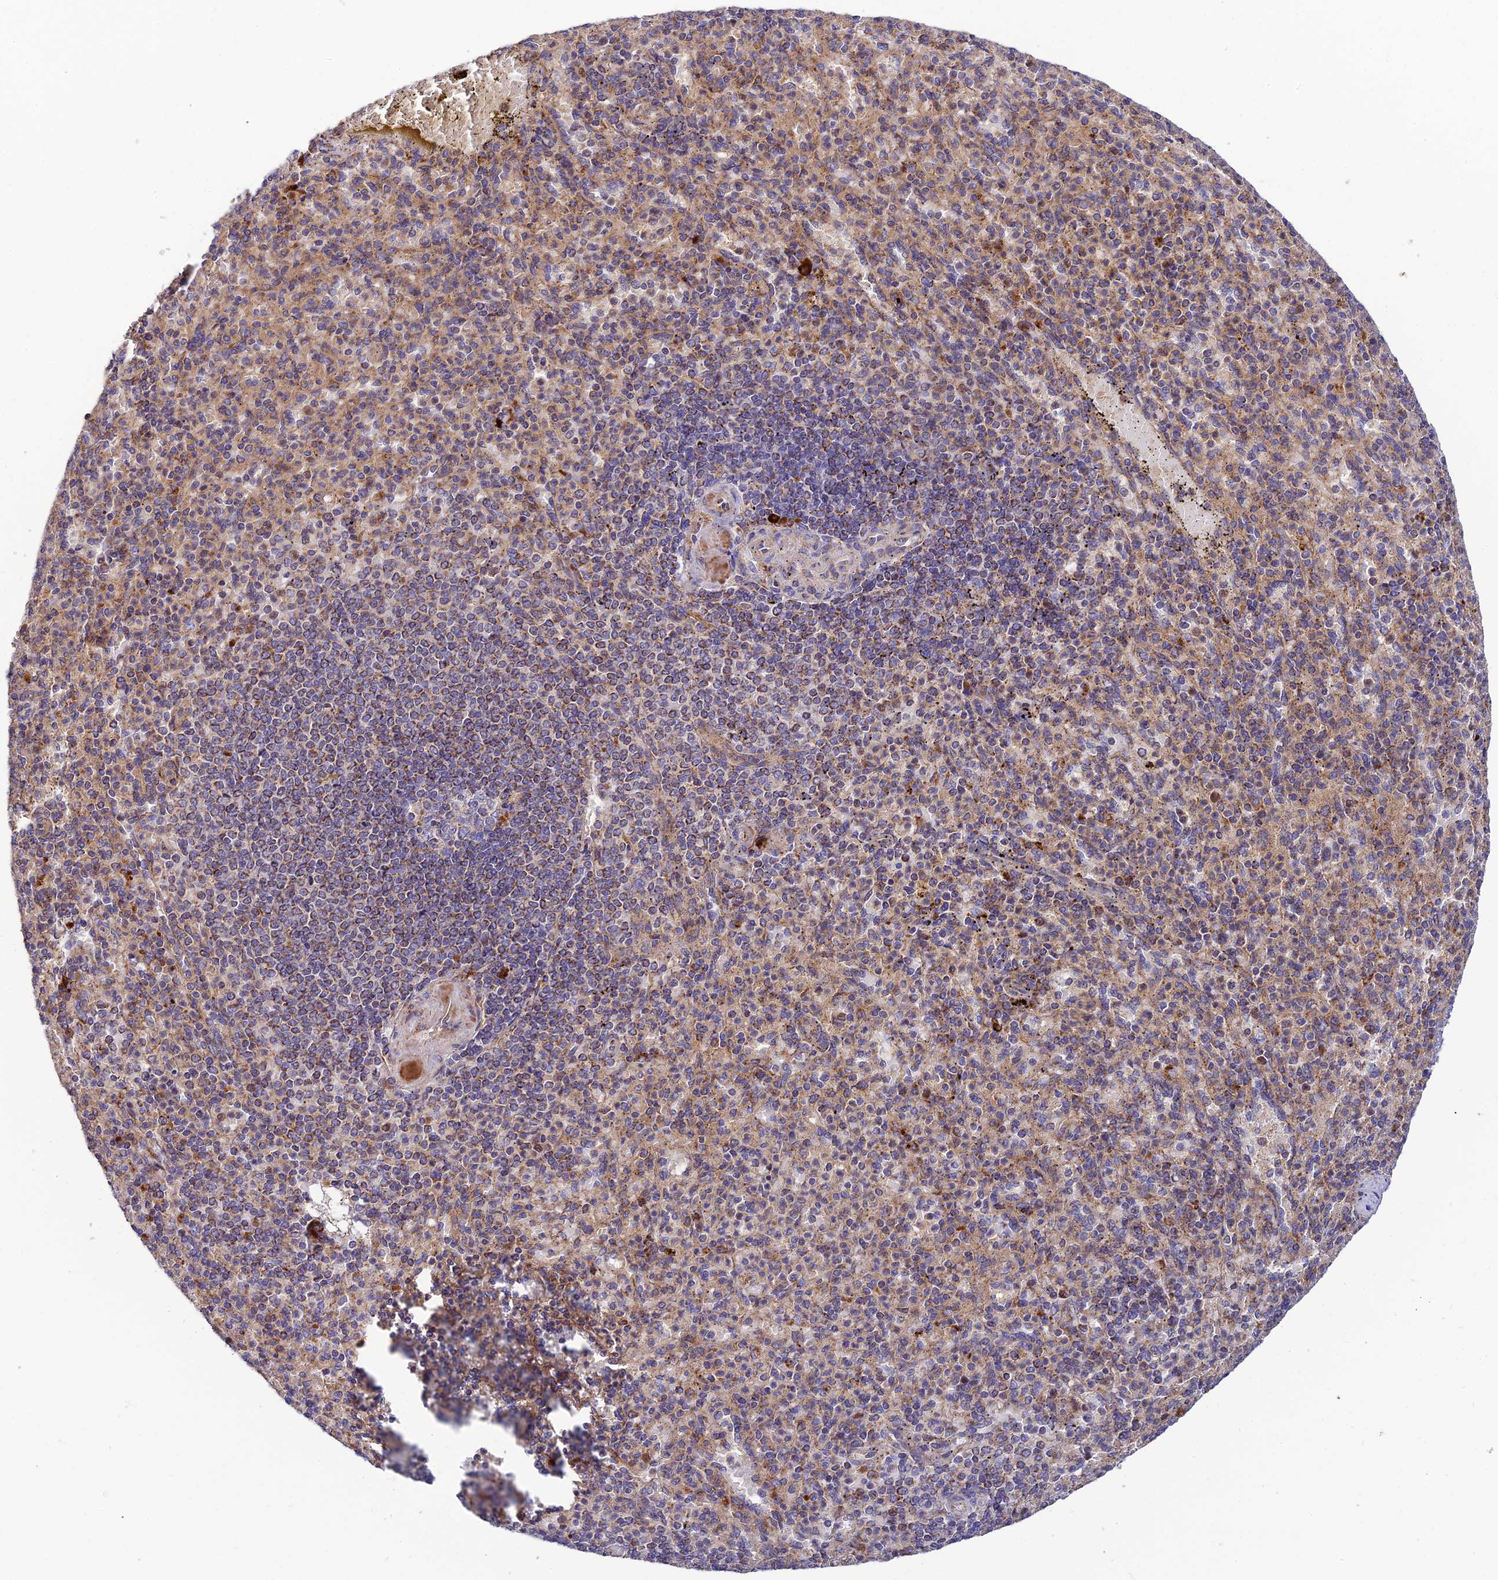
{"staining": {"intensity": "moderate", "quantity": "25%-75%", "location": "cytoplasmic/membranous"}, "tissue": "spleen", "cell_type": "Cells in red pulp", "image_type": "normal", "snomed": [{"axis": "morphology", "description": "Normal tissue, NOS"}, {"axis": "topography", "description": "Spleen"}], "caption": "An image of spleen stained for a protein reveals moderate cytoplasmic/membranous brown staining in cells in red pulp. (brown staining indicates protein expression, while blue staining denotes nuclei).", "gene": "PODNL1", "patient": {"sex": "female", "age": 74}}